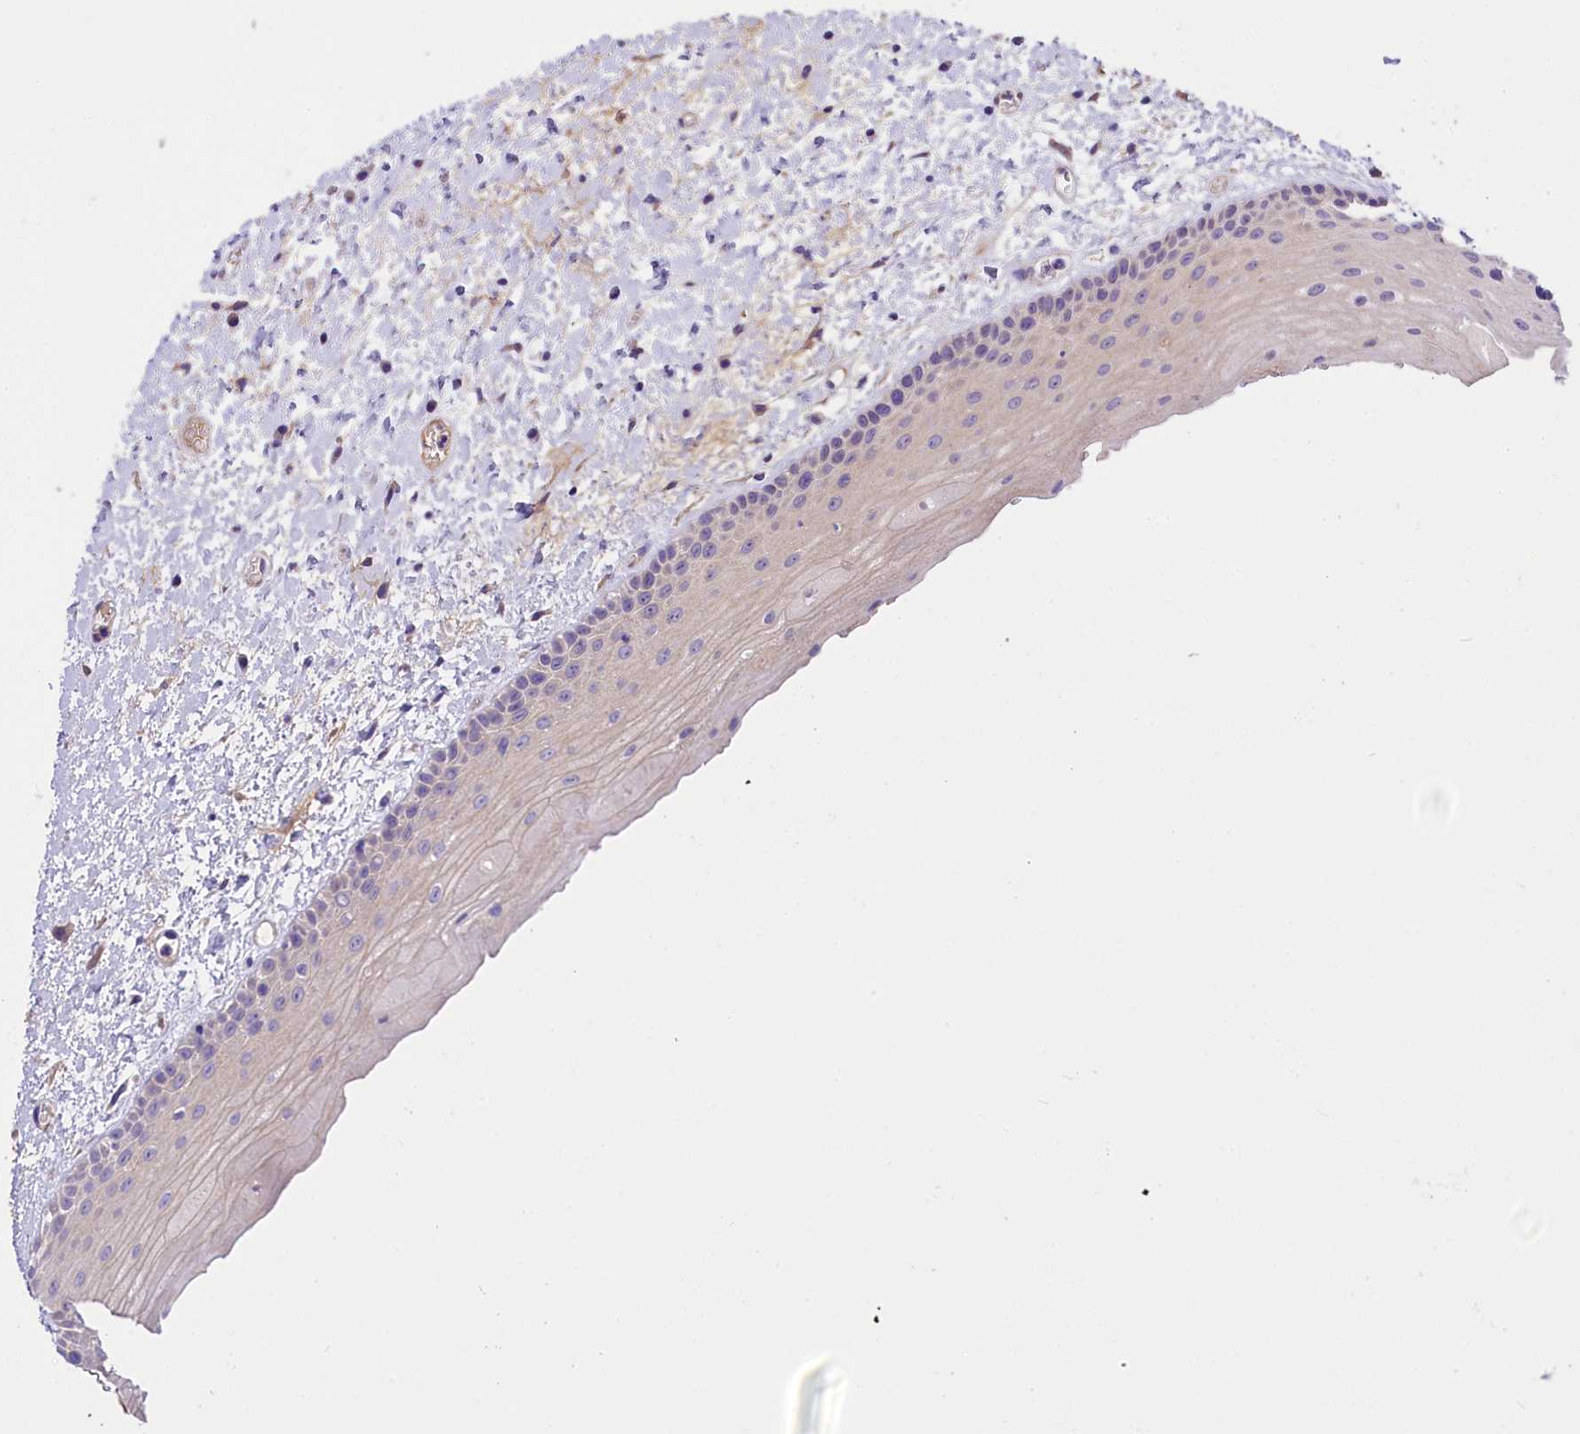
{"staining": {"intensity": "negative", "quantity": "none", "location": "none"}, "tissue": "oral mucosa", "cell_type": "Squamous epithelial cells", "image_type": "normal", "snomed": [{"axis": "morphology", "description": "Normal tissue, NOS"}, {"axis": "topography", "description": "Oral tissue"}], "caption": "This is a micrograph of immunohistochemistry (IHC) staining of unremarkable oral mucosa, which shows no staining in squamous epithelial cells.", "gene": "UBXN6", "patient": {"sex": "female", "age": 76}}